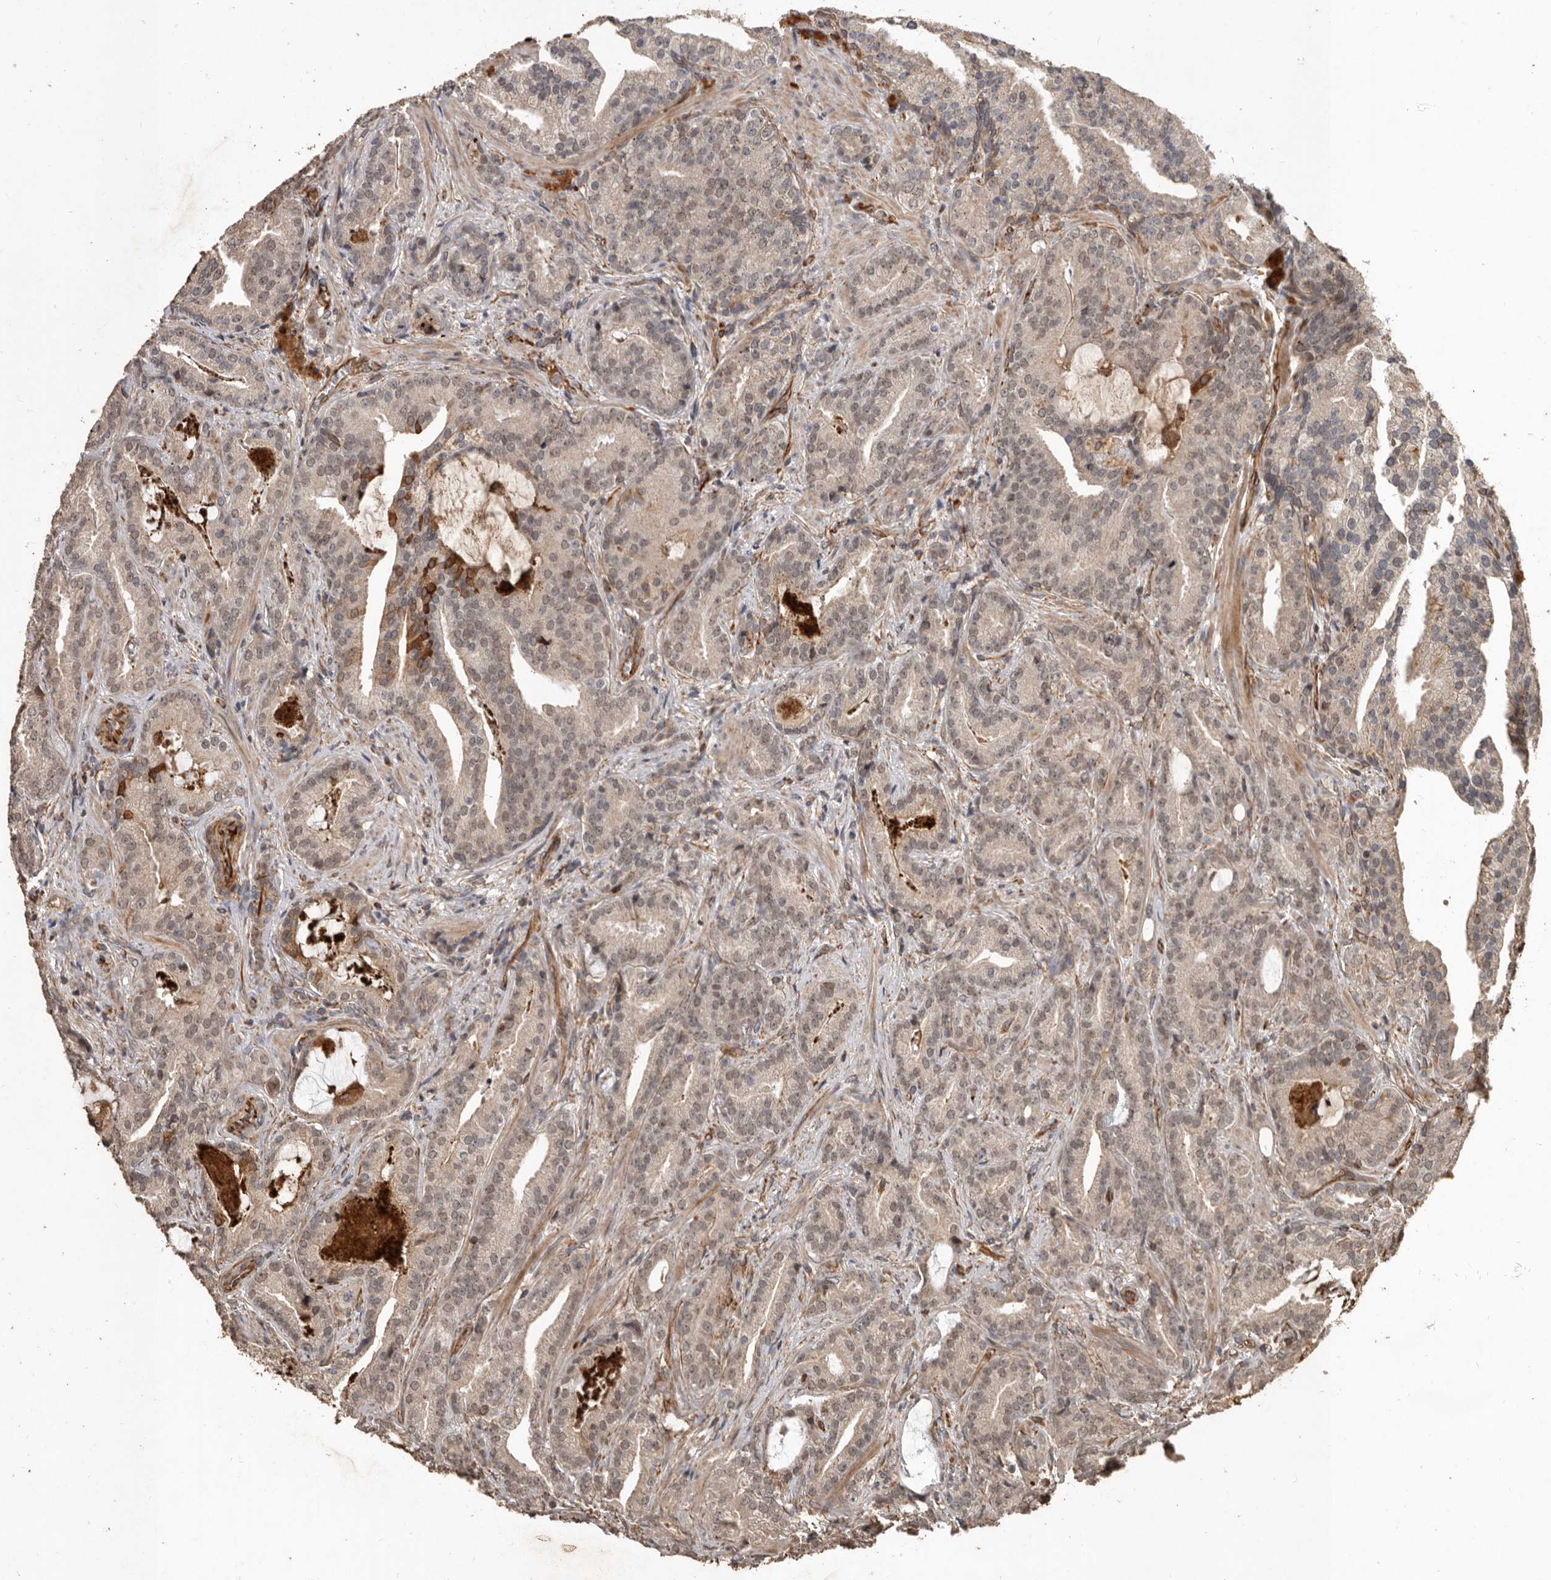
{"staining": {"intensity": "weak", "quantity": ">75%", "location": "nuclear"}, "tissue": "prostate cancer", "cell_type": "Tumor cells", "image_type": "cancer", "snomed": [{"axis": "morphology", "description": "Adenocarcinoma, Low grade"}, {"axis": "topography", "description": "Prostate"}], "caption": "Prostate cancer stained with IHC displays weak nuclear expression in approximately >75% of tumor cells.", "gene": "BRAT1", "patient": {"sex": "male", "age": 67}}